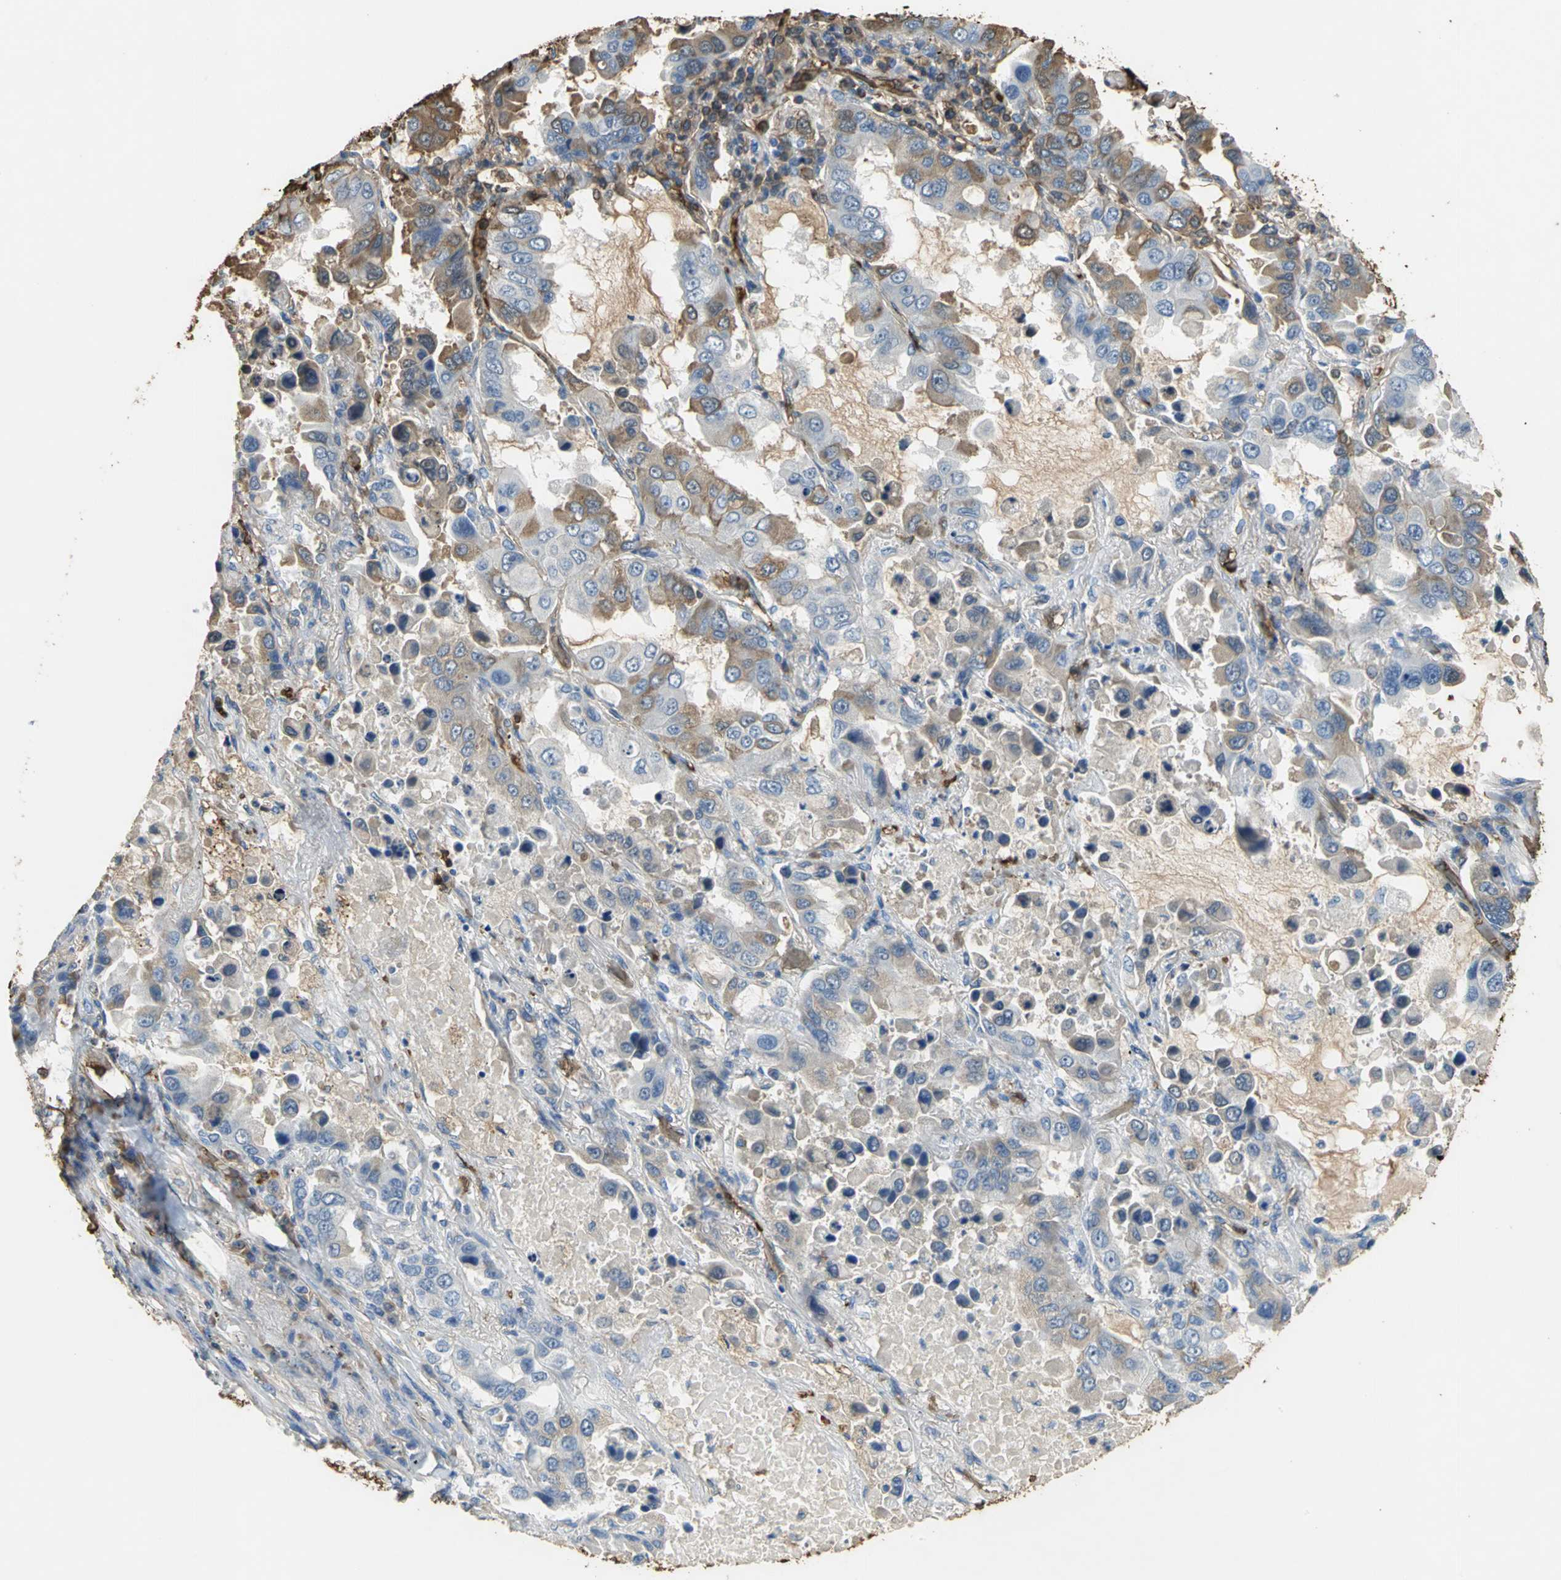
{"staining": {"intensity": "moderate", "quantity": "25%-75%", "location": "cytoplasmic/membranous"}, "tissue": "lung cancer", "cell_type": "Tumor cells", "image_type": "cancer", "snomed": [{"axis": "morphology", "description": "Adenocarcinoma, NOS"}, {"axis": "topography", "description": "Lung"}], "caption": "Human lung cancer (adenocarcinoma) stained with a brown dye reveals moderate cytoplasmic/membranous positive expression in approximately 25%-75% of tumor cells.", "gene": "TREM1", "patient": {"sex": "male", "age": 64}}